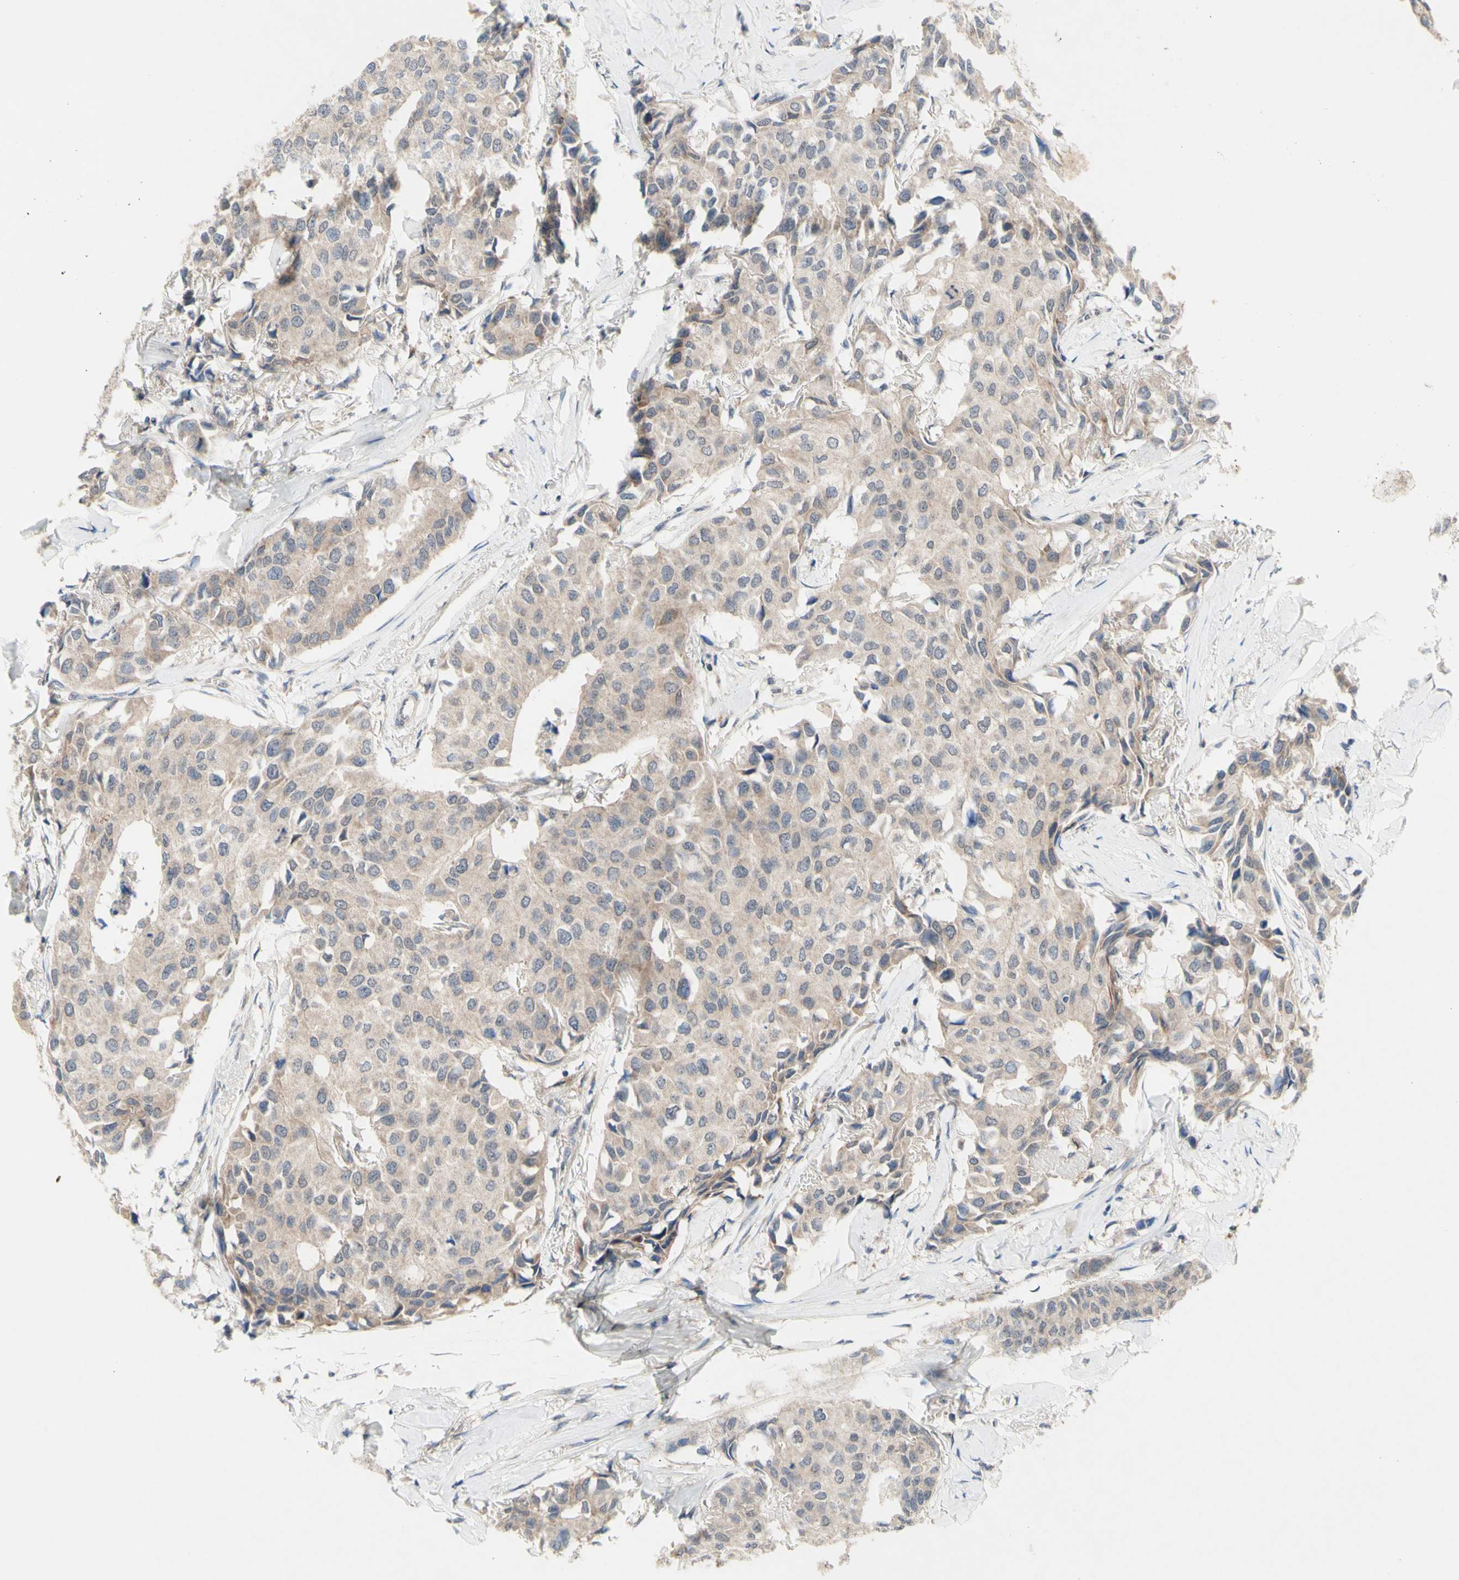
{"staining": {"intensity": "weak", "quantity": ">75%", "location": "cytoplasmic/membranous"}, "tissue": "breast cancer", "cell_type": "Tumor cells", "image_type": "cancer", "snomed": [{"axis": "morphology", "description": "Duct carcinoma"}, {"axis": "topography", "description": "Breast"}], "caption": "IHC image of neoplastic tissue: human breast cancer stained using immunohistochemistry (IHC) demonstrates low levels of weak protein expression localized specifically in the cytoplasmic/membranous of tumor cells, appearing as a cytoplasmic/membranous brown color.", "gene": "NLRP1", "patient": {"sex": "female", "age": 80}}